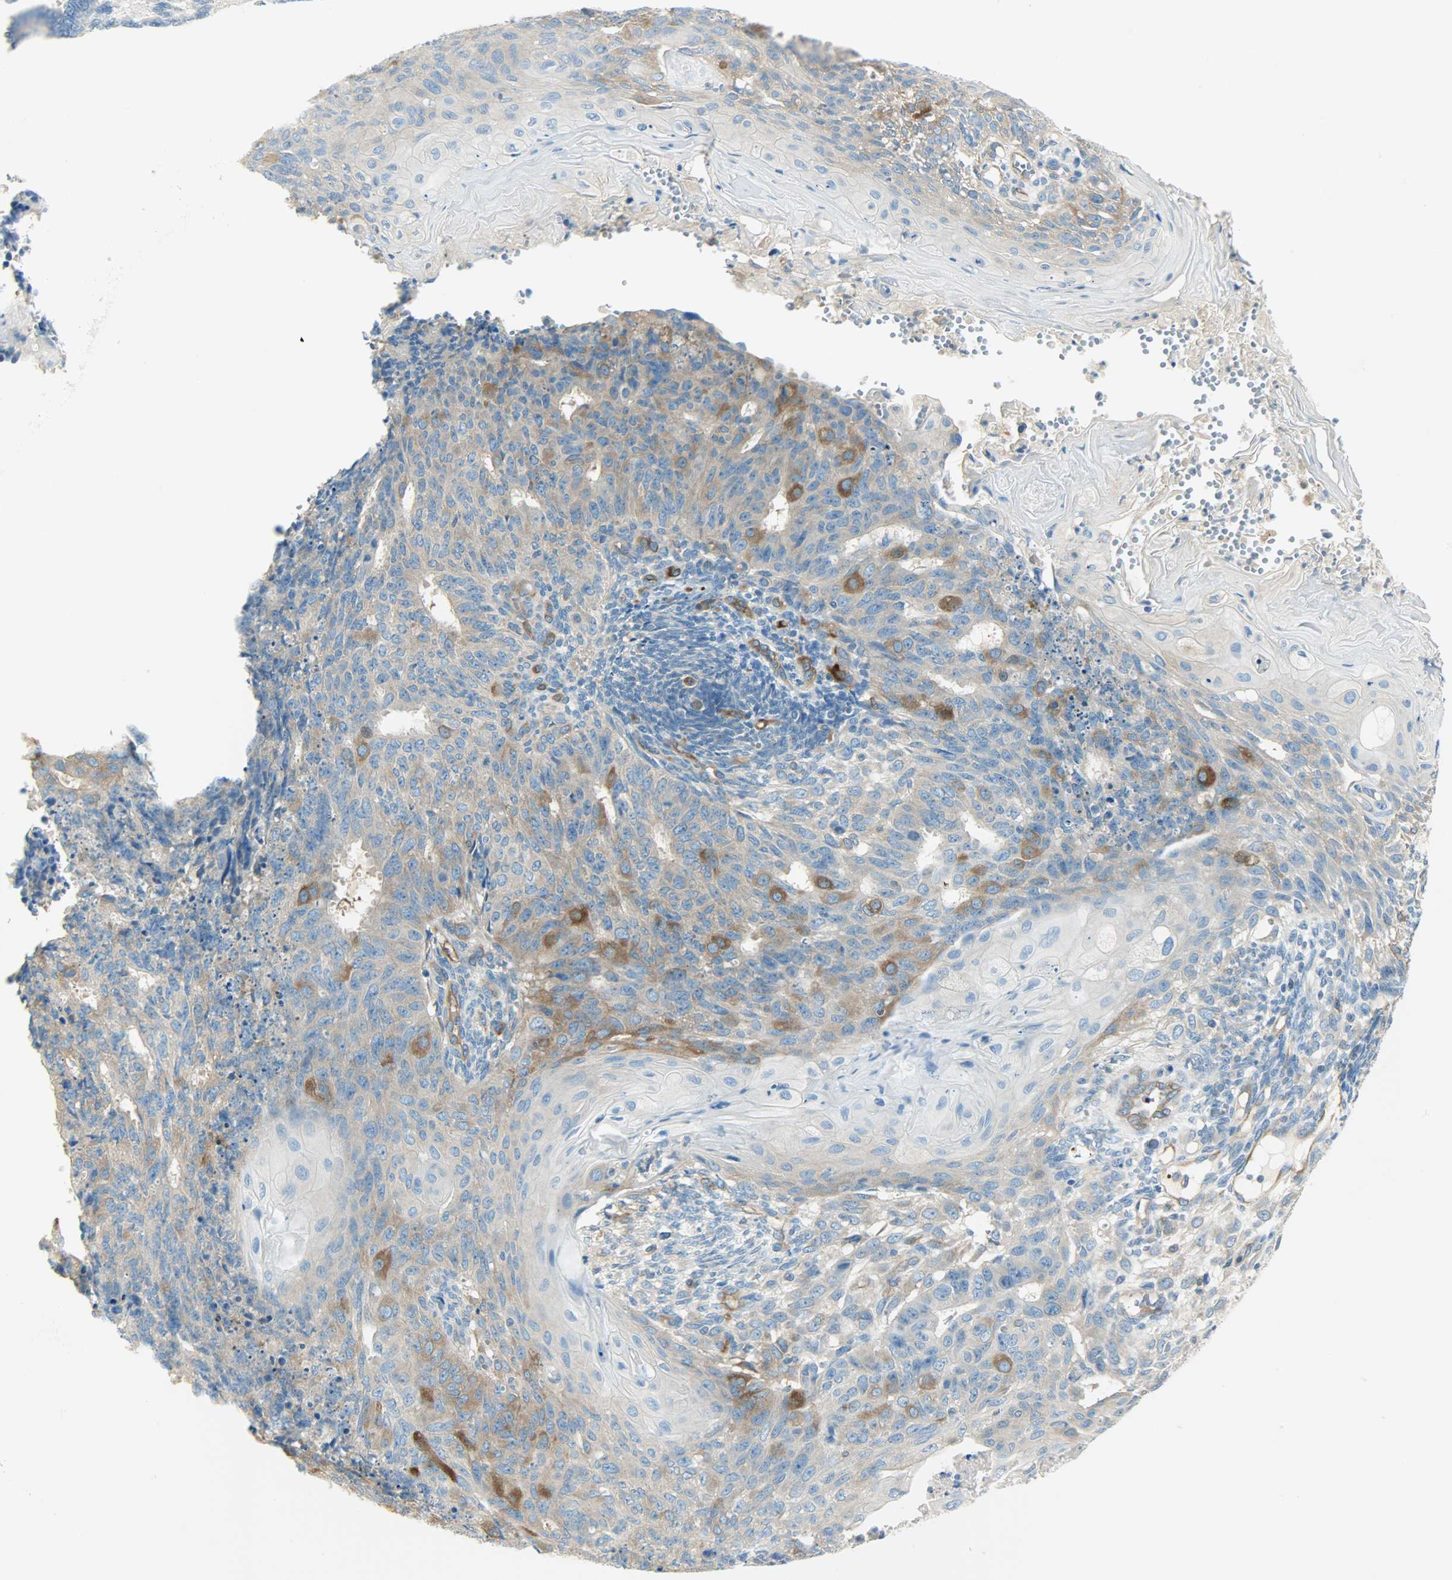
{"staining": {"intensity": "strong", "quantity": ">75%", "location": "cytoplasmic/membranous"}, "tissue": "endometrial cancer", "cell_type": "Tumor cells", "image_type": "cancer", "snomed": [{"axis": "morphology", "description": "Neoplasm, malignant, NOS"}, {"axis": "topography", "description": "Endometrium"}], "caption": "Tumor cells exhibit high levels of strong cytoplasmic/membranous staining in about >75% of cells in human malignant neoplasm (endometrial).", "gene": "WARS1", "patient": {"sex": "female", "age": 74}}